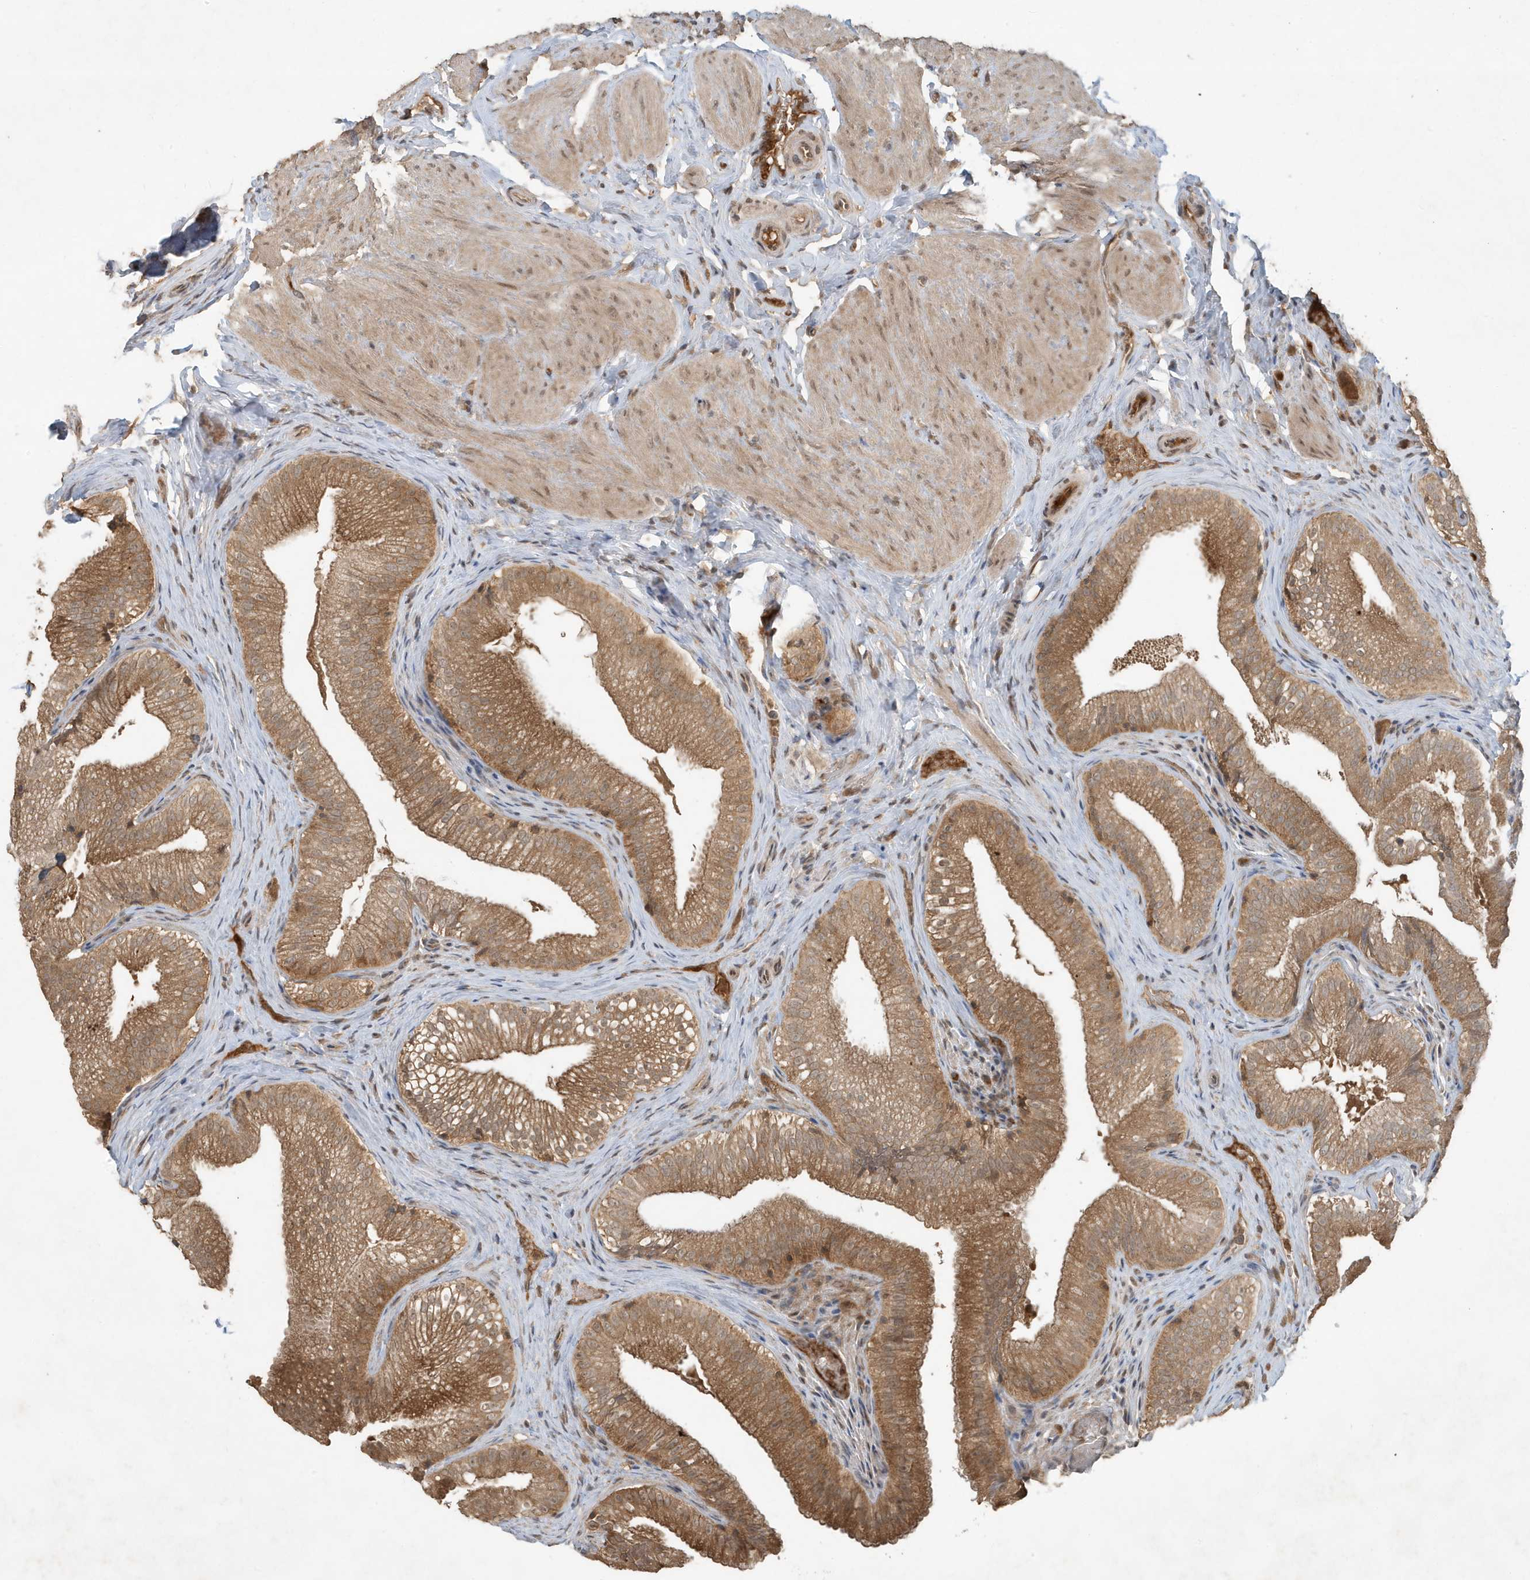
{"staining": {"intensity": "strong", "quantity": ">75%", "location": "cytoplasmic/membranous"}, "tissue": "gallbladder", "cell_type": "Glandular cells", "image_type": "normal", "snomed": [{"axis": "morphology", "description": "Normal tissue, NOS"}, {"axis": "topography", "description": "Gallbladder"}], "caption": "High-magnification brightfield microscopy of normal gallbladder stained with DAB (3,3'-diaminobenzidine) (brown) and counterstained with hematoxylin (blue). glandular cells exhibit strong cytoplasmic/membranous expression is seen in approximately>75% of cells.", "gene": "ABCB9", "patient": {"sex": "female", "age": 30}}